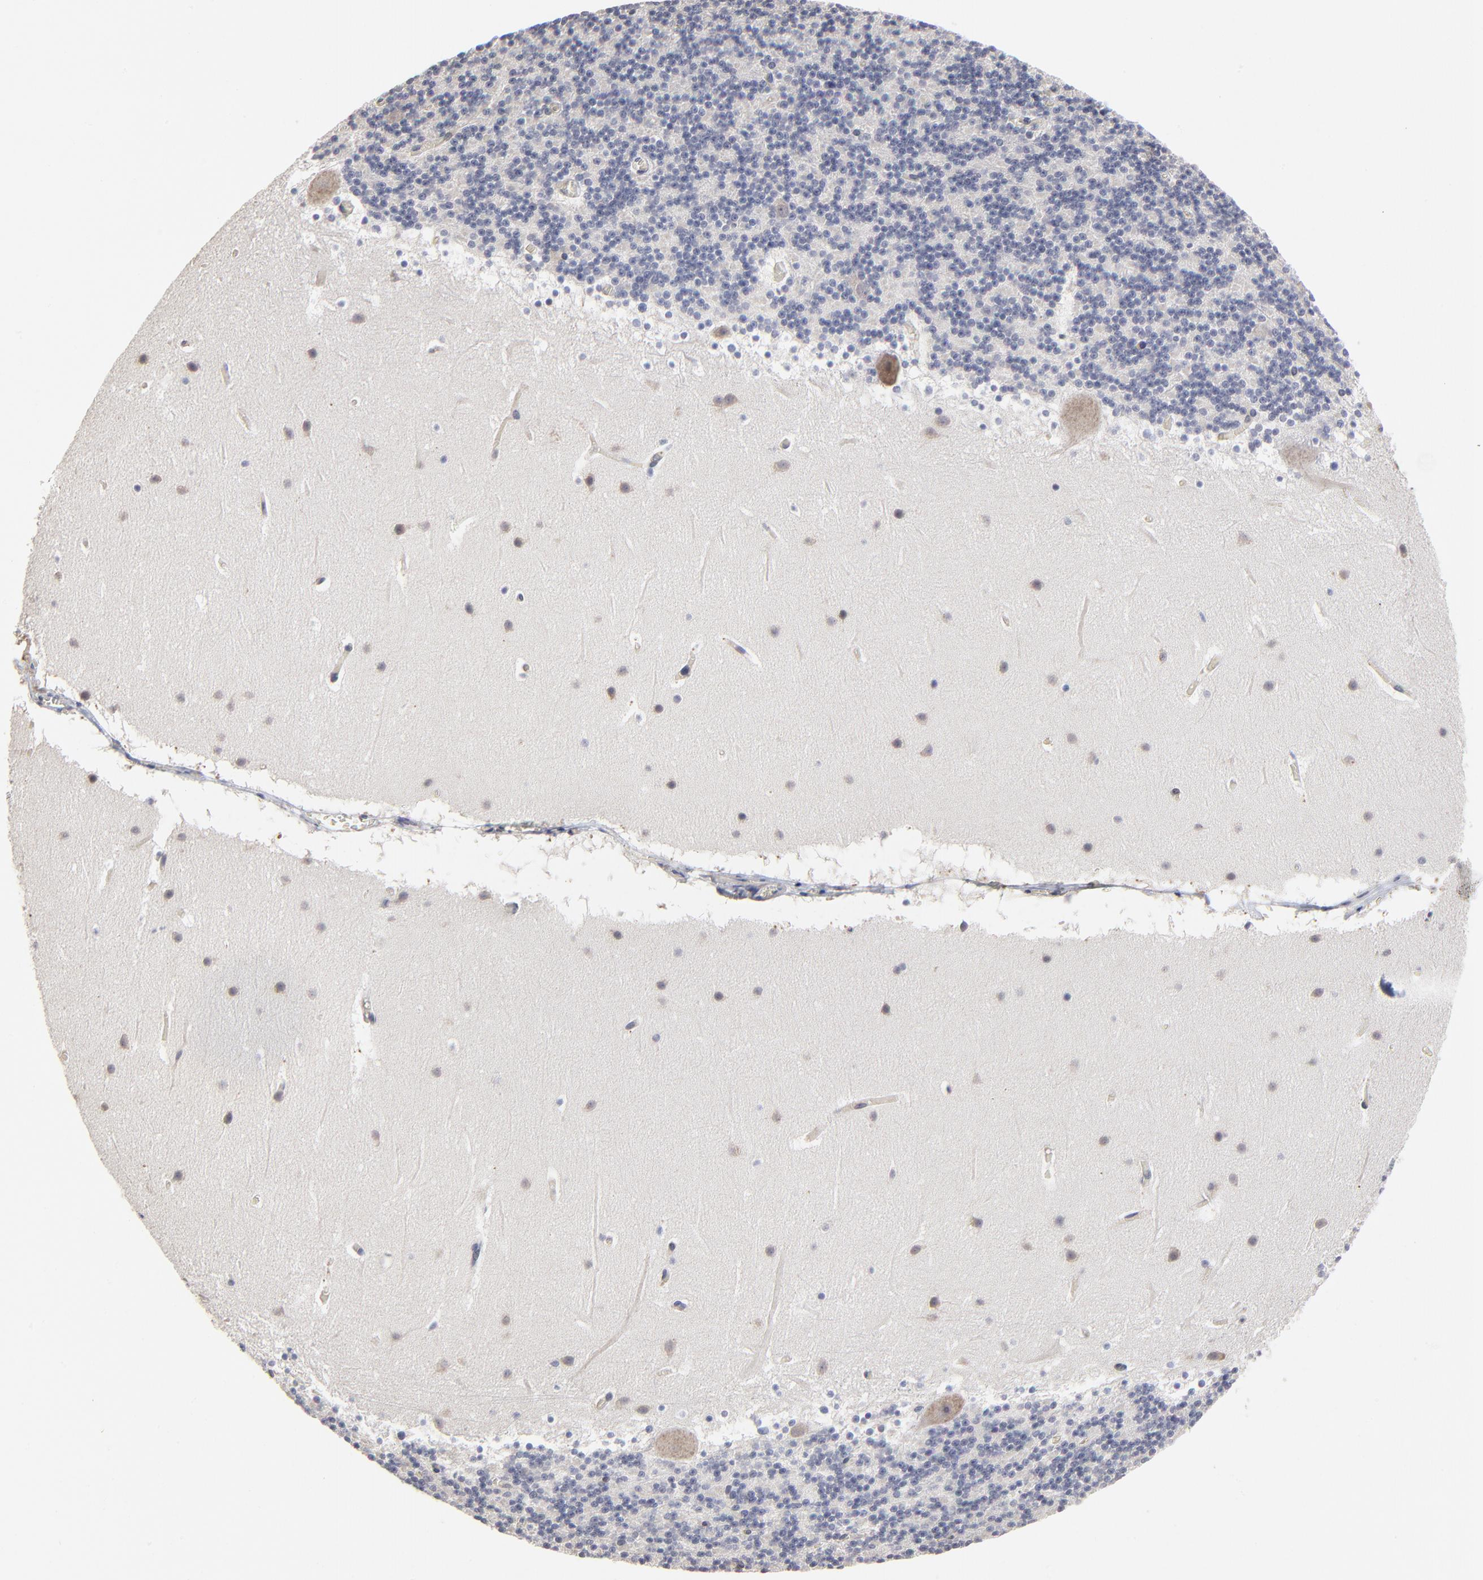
{"staining": {"intensity": "negative", "quantity": "none", "location": "none"}, "tissue": "cerebellum", "cell_type": "Cells in granular layer", "image_type": "normal", "snomed": [{"axis": "morphology", "description": "Normal tissue, NOS"}, {"axis": "topography", "description": "Cerebellum"}], "caption": "IHC of benign human cerebellum shows no expression in cells in granular layer. Brightfield microscopy of immunohistochemistry stained with DAB (brown) and hematoxylin (blue), captured at high magnification.", "gene": "MAGEA10", "patient": {"sex": "male", "age": 45}}